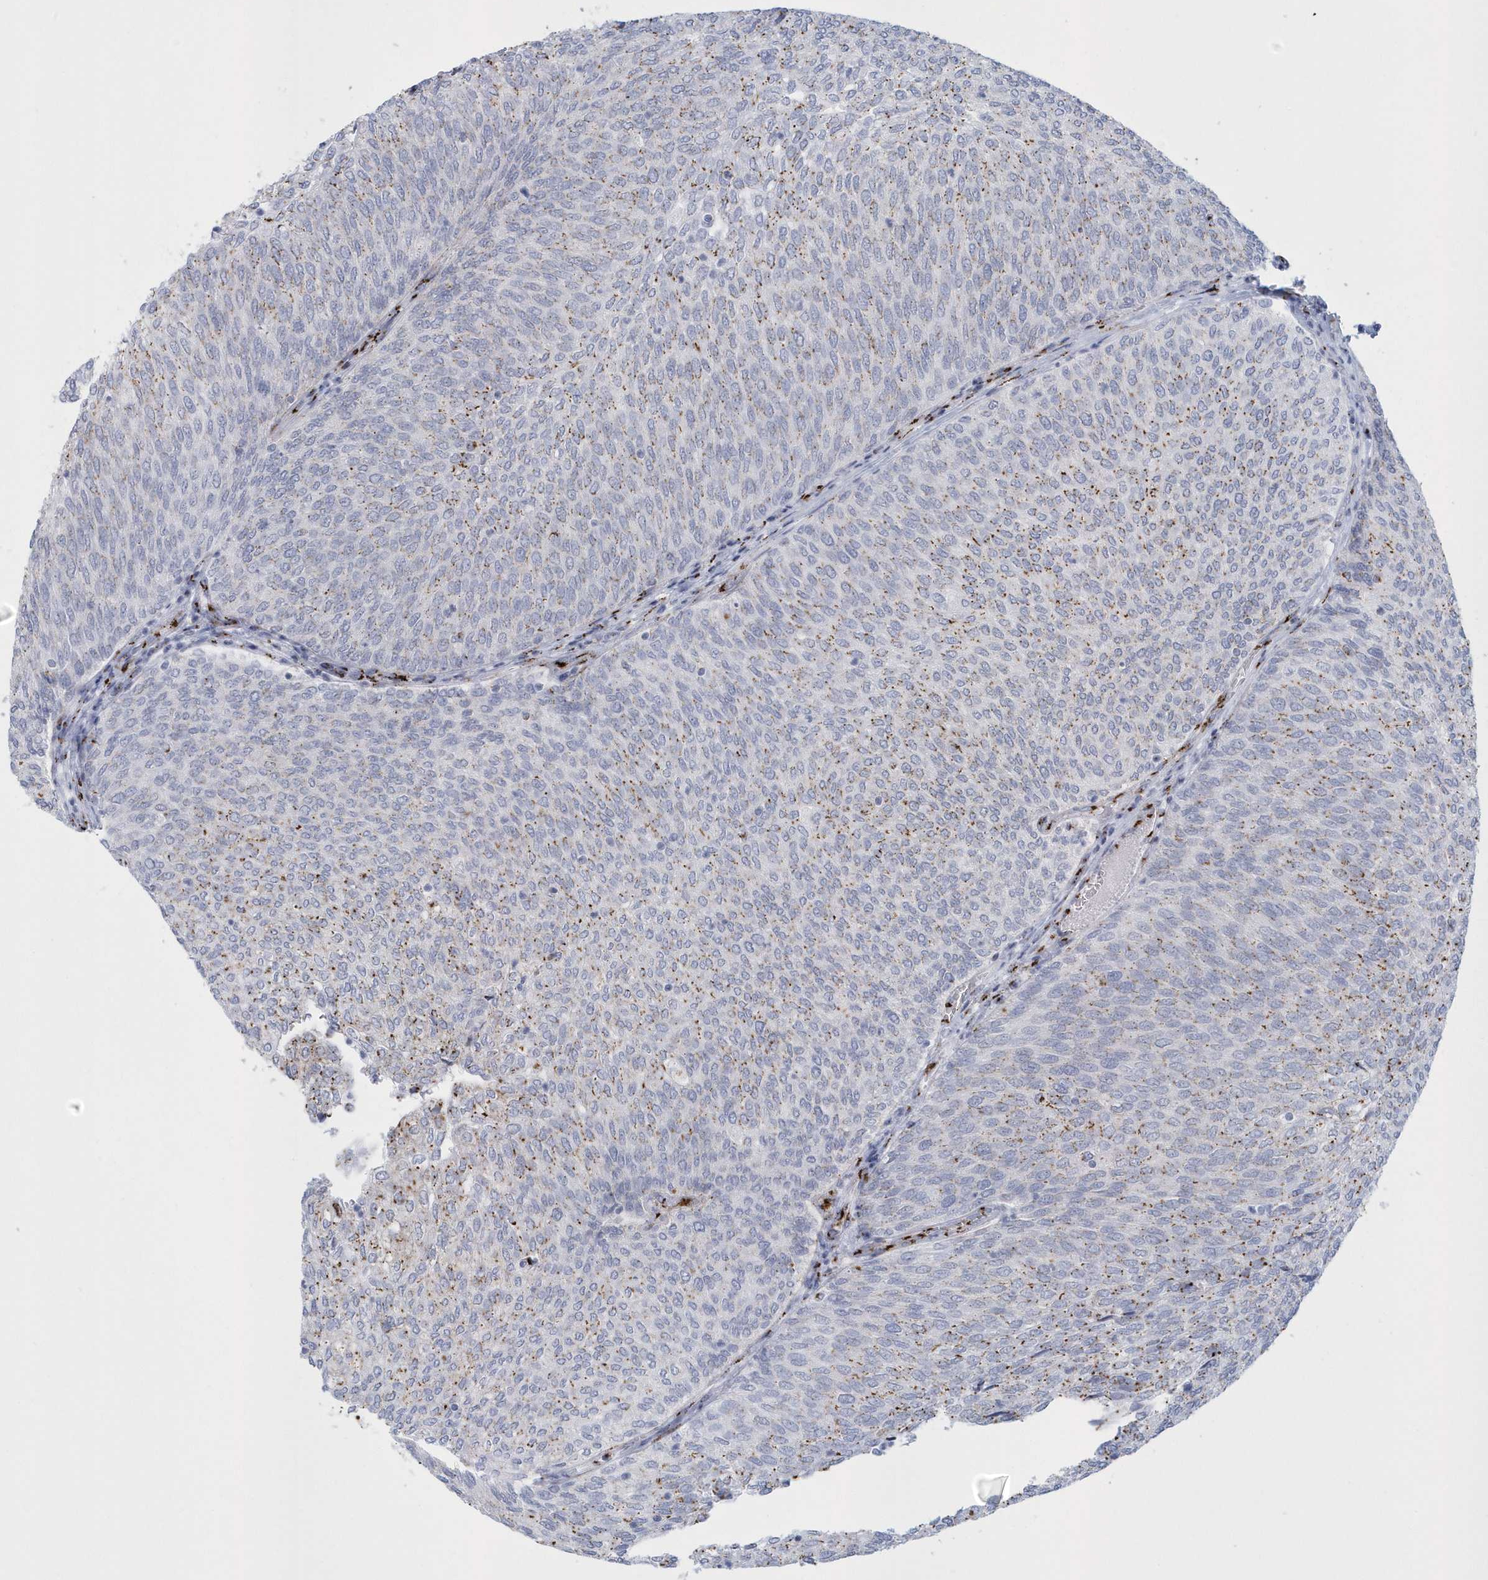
{"staining": {"intensity": "moderate", "quantity": "<25%", "location": "cytoplasmic/membranous"}, "tissue": "urothelial cancer", "cell_type": "Tumor cells", "image_type": "cancer", "snomed": [{"axis": "morphology", "description": "Urothelial carcinoma, Low grade"}, {"axis": "topography", "description": "Urinary bladder"}], "caption": "There is low levels of moderate cytoplasmic/membranous expression in tumor cells of urothelial cancer, as demonstrated by immunohistochemical staining (brown color).", "gene": "SLX9", "patient": {"sex": "female", "age": 79}}